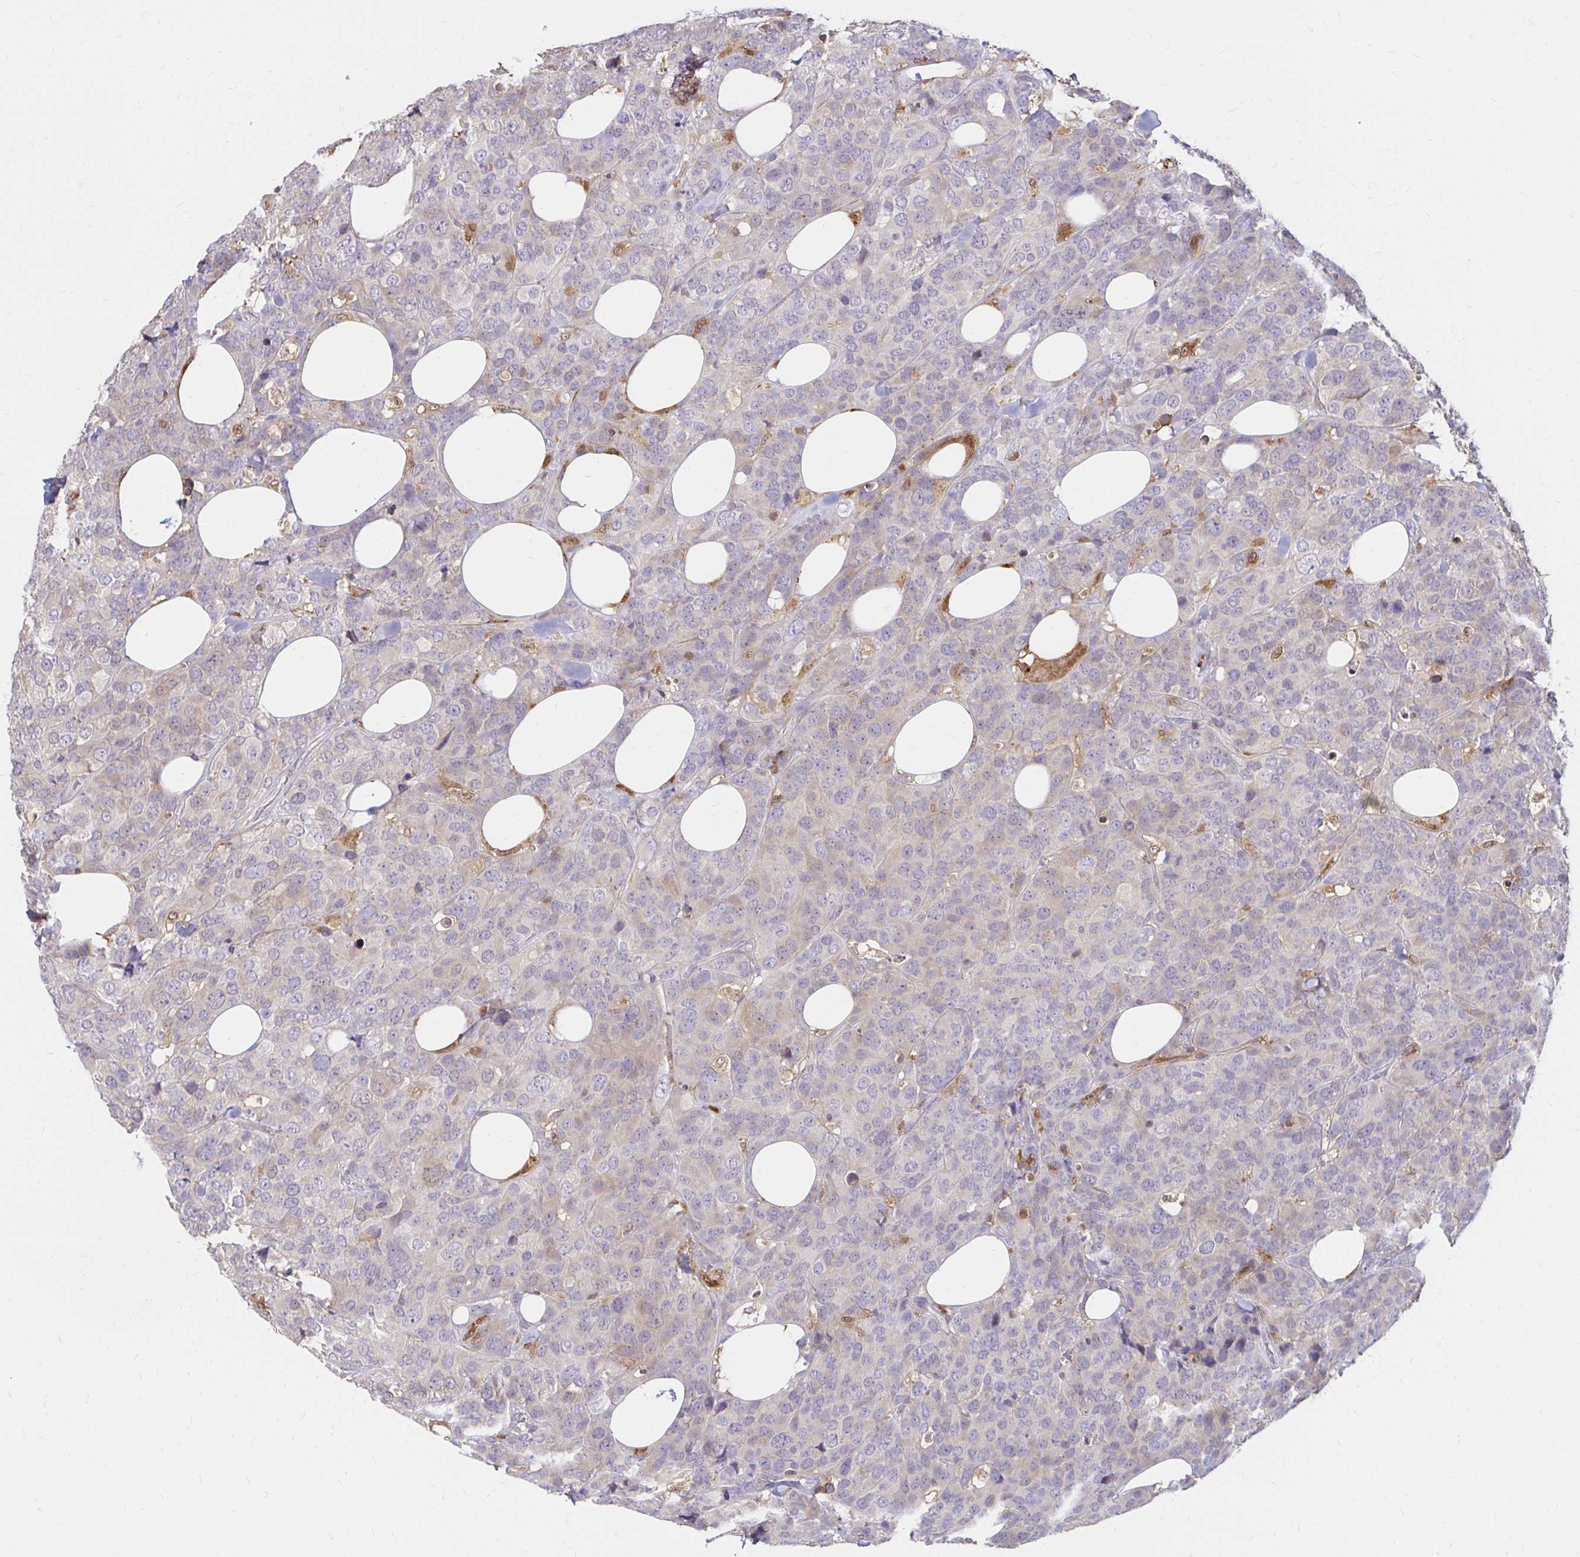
{"staining": {"intensity": "weak", "quantity": "<25%", "location": "cytoplasmic/membranous"}, "tissue": "breast cancer", "cell_type": "Tumor cells", "image_type": "cancer", "snomed": [{"axis": "morphology", "description": "Lobular carcinoma"}, {"axis": "topography", "description": "Breast"}], "caption": "Protein analysis of breast lobular carcinoma exhibits no significant expression in tumor cells.", "gene": "PYCARD", "patient": {"sex": "female", "age": 59}}